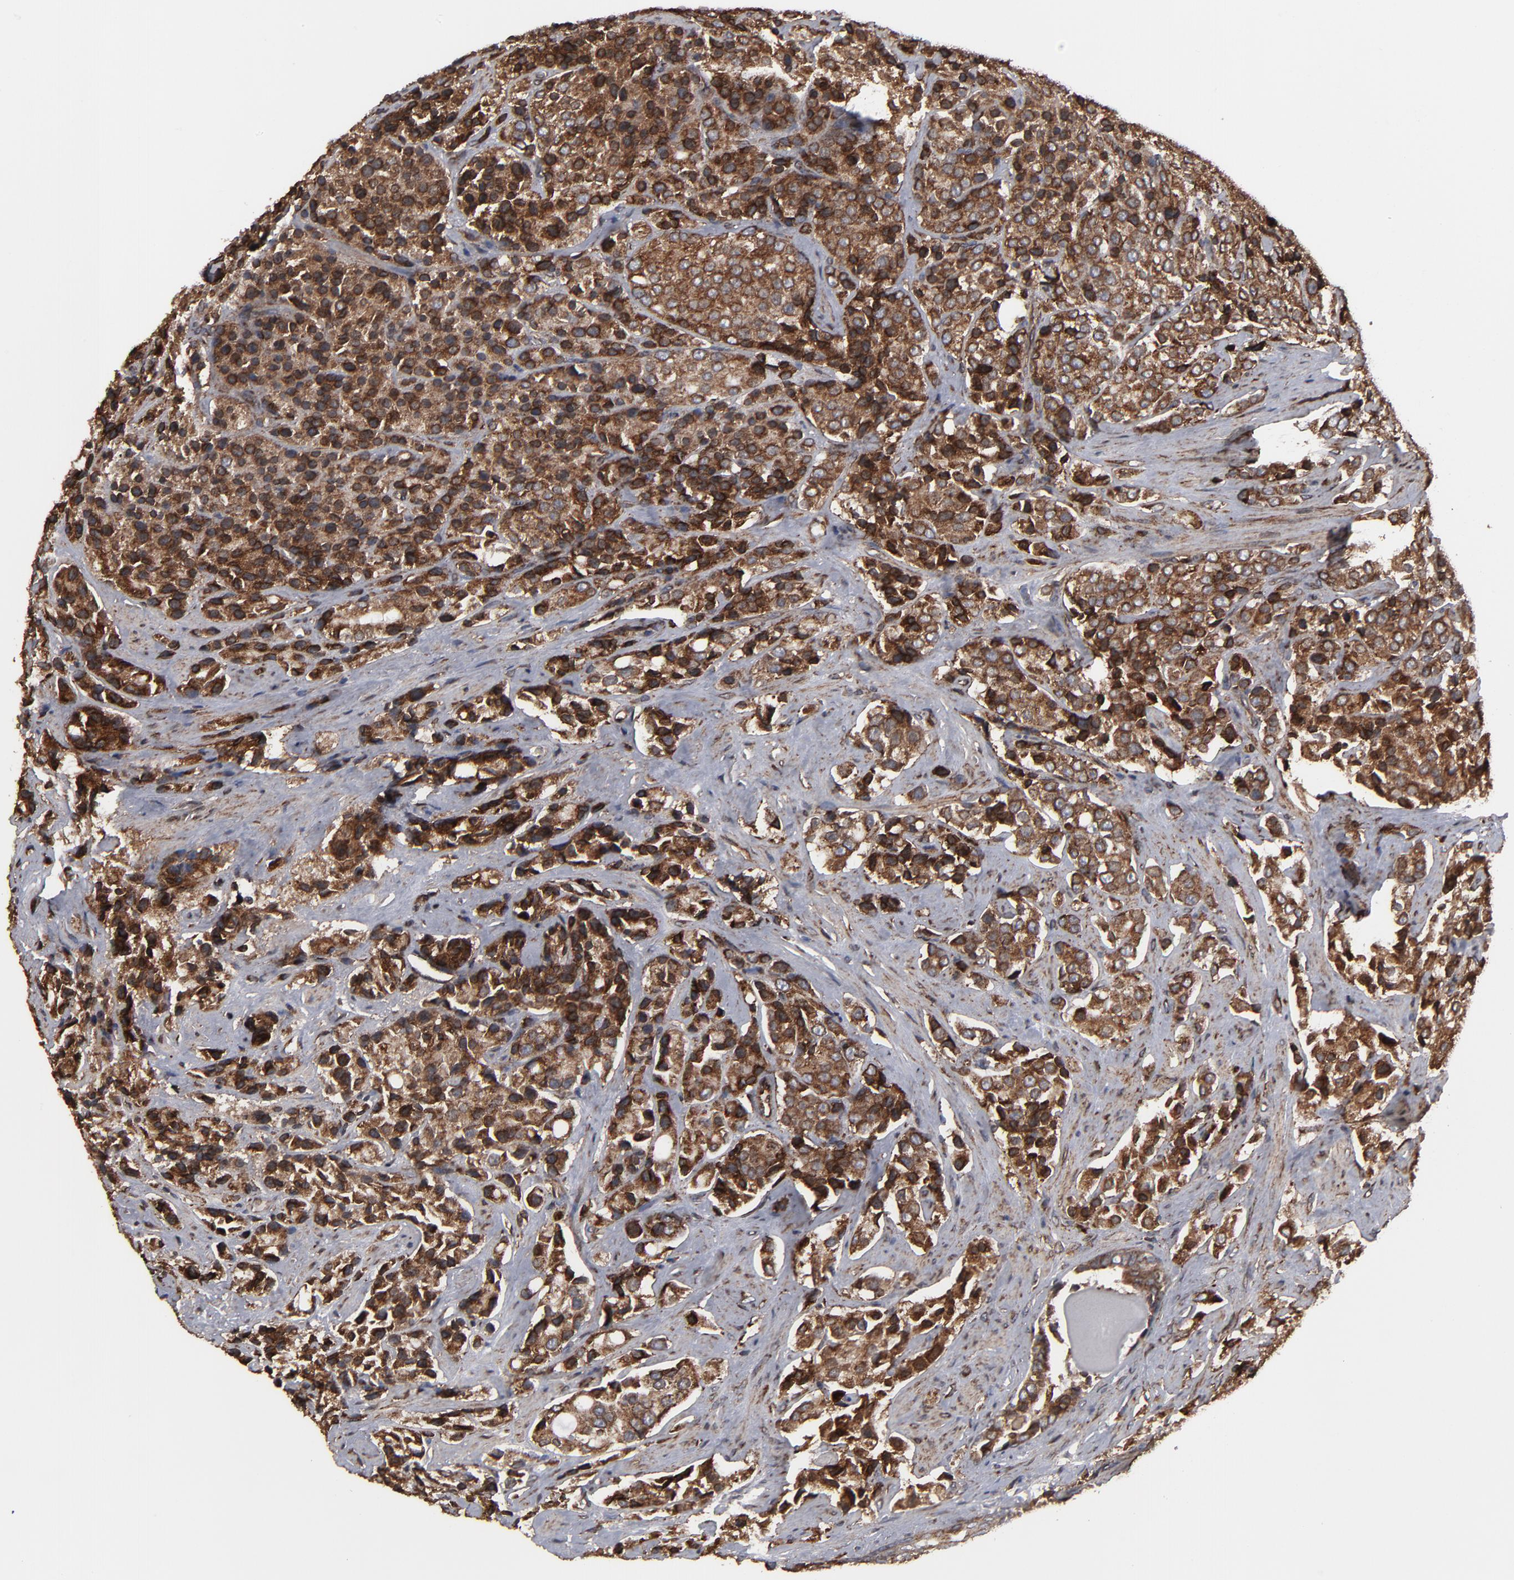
{"staining": {"intensity": "strong", "quantity": ">75%", "location": "cytoplasmic/membranous"}, "tissue": "prostate cancer", "cell_type": "Tumor cells", "image_type": "cancer", "snomed": [{"axis": "morphology", "description": "Adenocarcinoma, Medium grade"}, {"axis": "topography", "description": "Prostate"}], "caption": "Immunohistochemical staining of human prostate cancer shows strong cytoplasmic/membranous protein expression in approximately >75% of tumor cells. (IHC, brightfield microscopy, high magnification).", "gene": "CNIH1", "patient": {"sex": "male", "age": 70}}